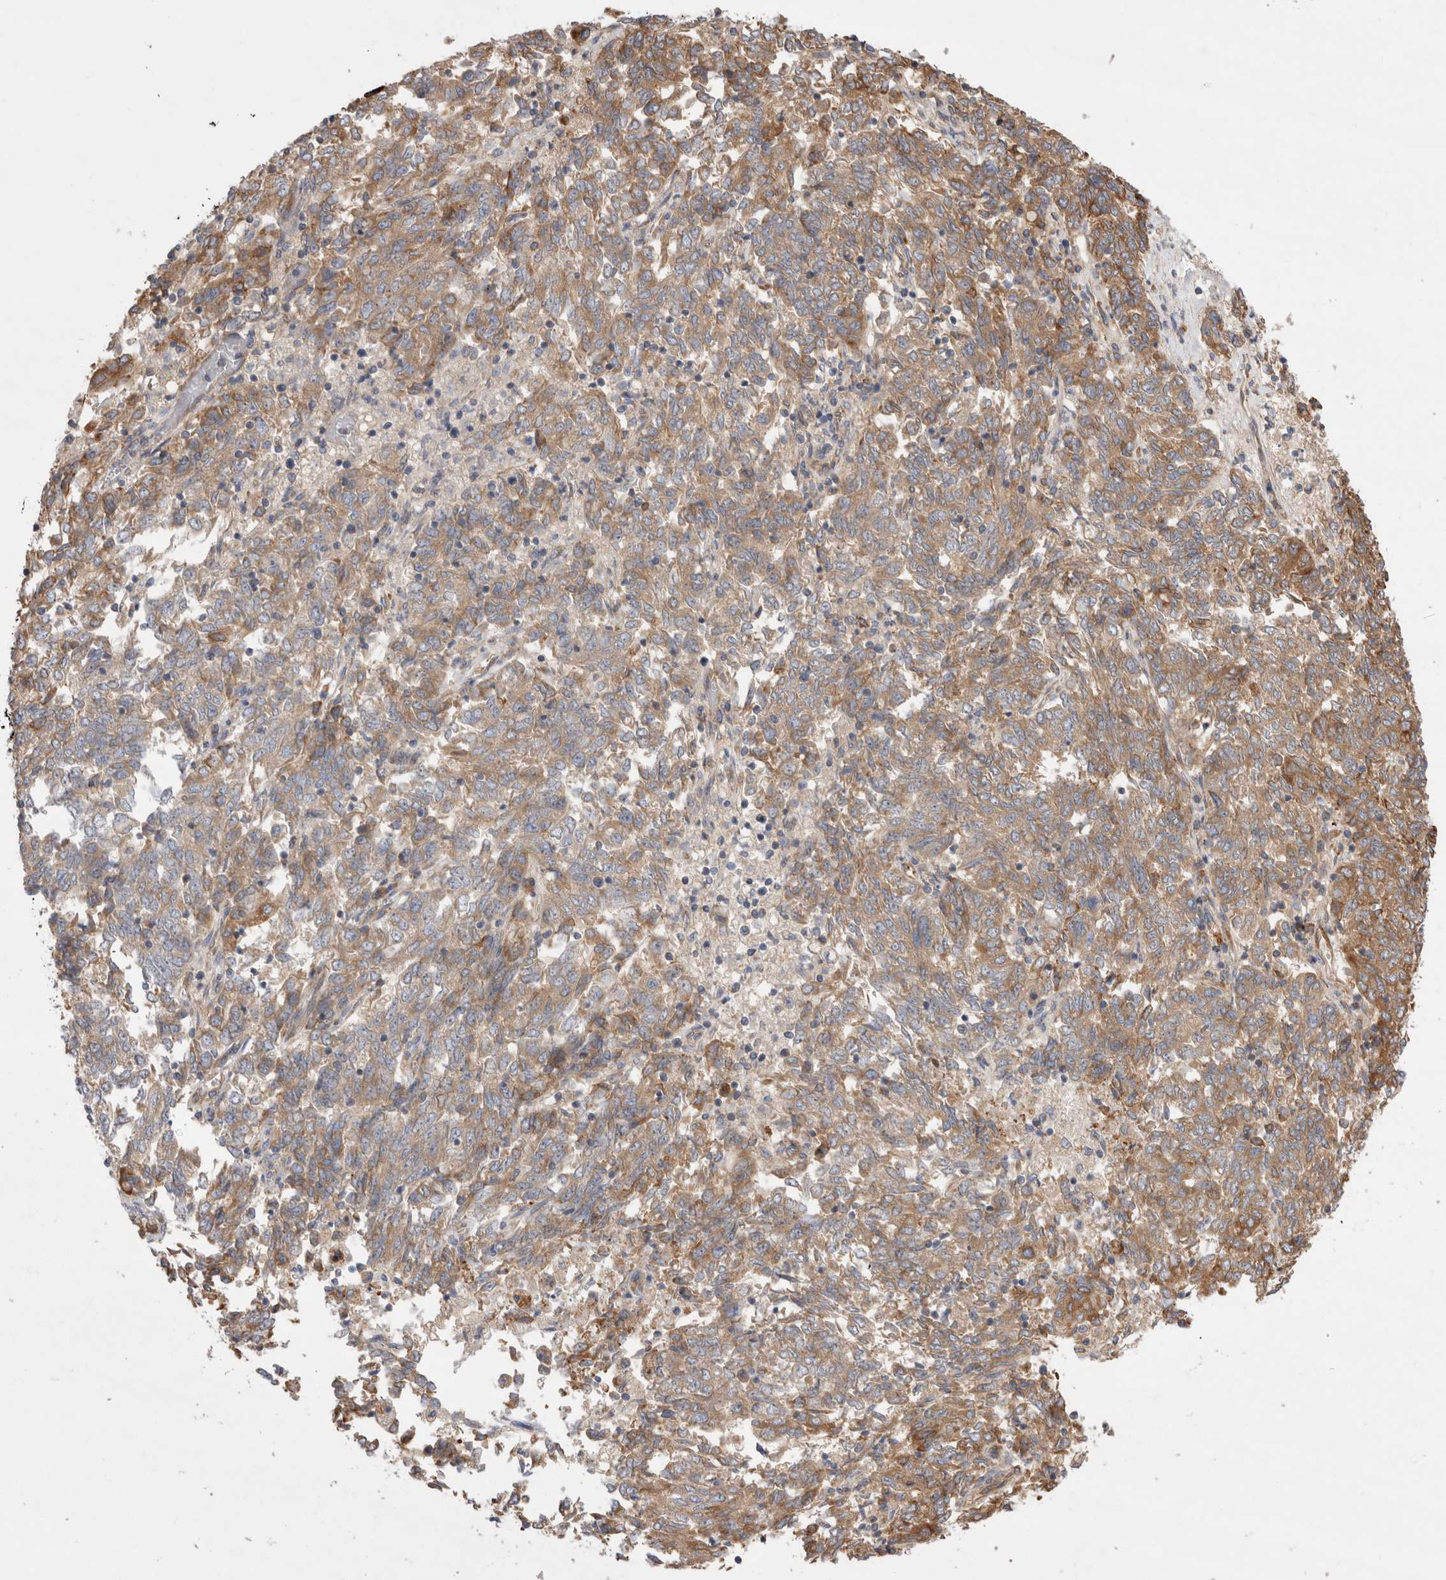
{"staining": {"intensity": "moderate", "quantity": ">75%", "location": "cytoplasmic/membranous"}, "tissue": "endometrial cancer", "cell_type": "Tumor cells", "image_type": "cancer", "snomed": [{"axis": "morphology", "description": "Adenocarcinoma, NOS"}, {"axis": "topography", "description": "Endometrium"}], "caption": "Immunohistochemistry (IHC) image of neoplastic tissue: human adenocarcinoma (endometrial) stained using immunohistochemistry (IHC) displays medium levels of moderate protein expression localized specifically in the cytoplasmic/membranous of tumor cells, appearing as a cytoplasmic/membranous brown color.", "gene": "PDCD10", "patient": {"sex": "female", "age": 80}}